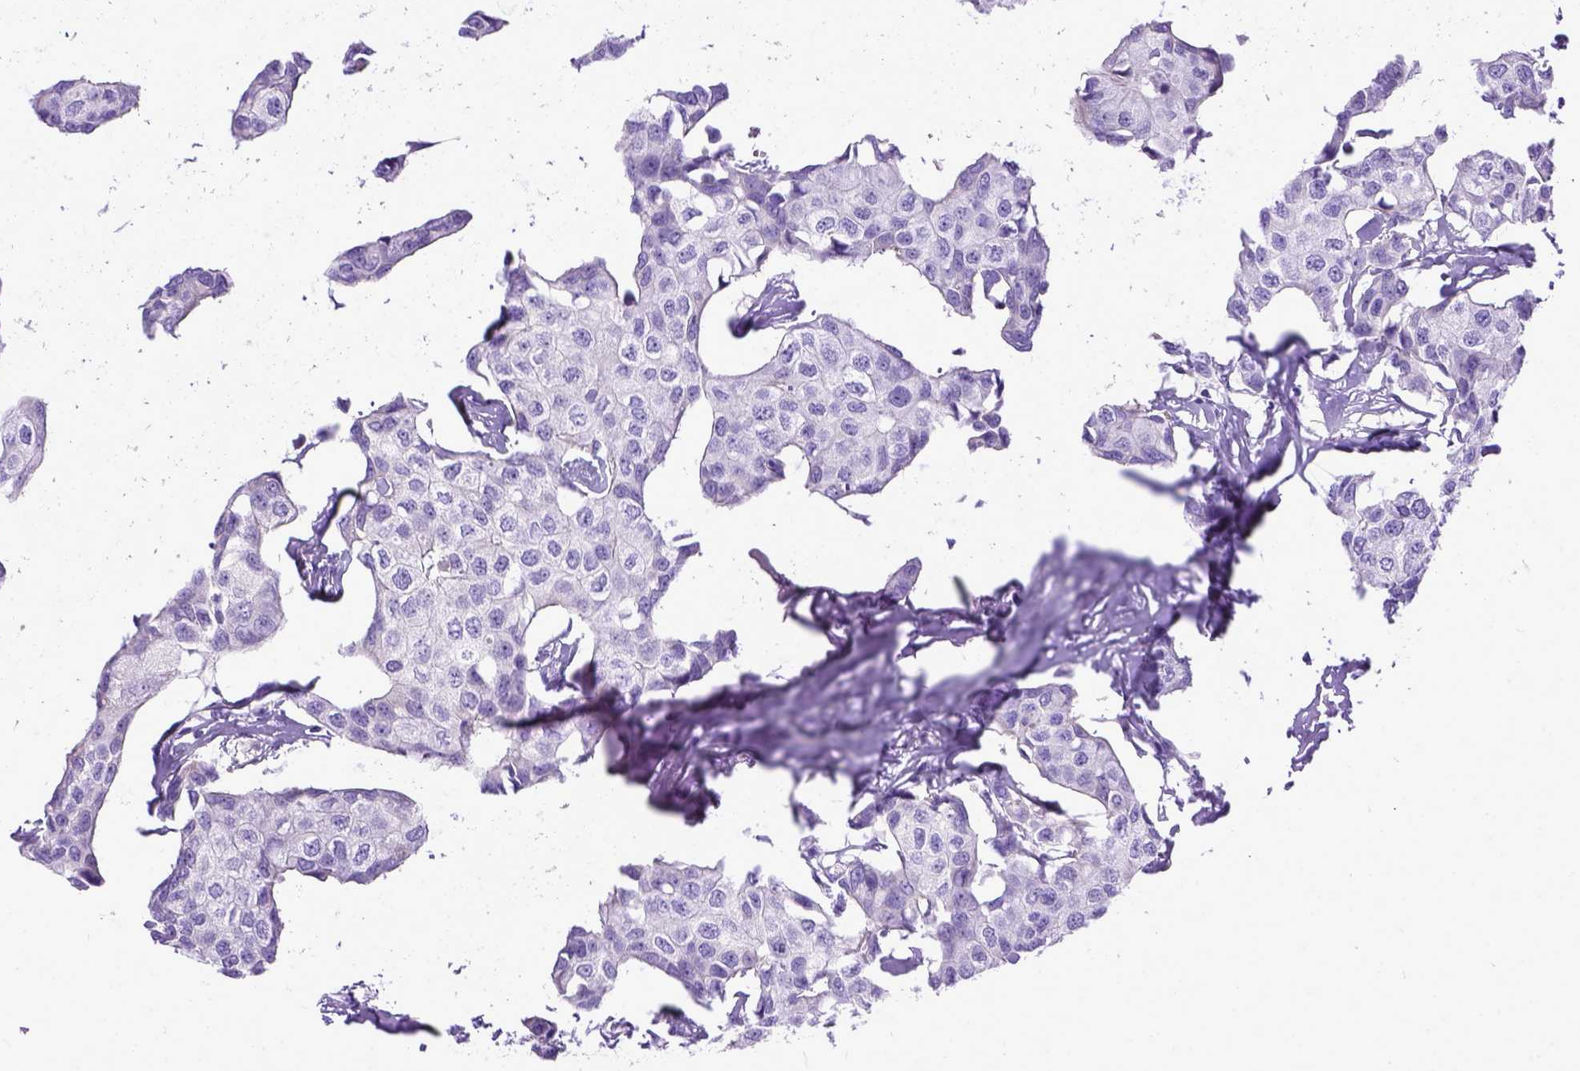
{"staining": {"intensity": "negative", "quantity": "none", "location": "none"}, "tissue": "breast cancer", "cell_type": "Tumor cells", "image_type": "cancer", "snomed": [{"axis": "morphology", "description": "Duct carcinoma"}, {"axis": "topography", "description": "Breast"}], "caption": "Breast cancer was stained to show a protein in brown. There is no significant positivity in tumor cells.", "gene": "PPL", "patient": {"sex": "female", "age": 80}}